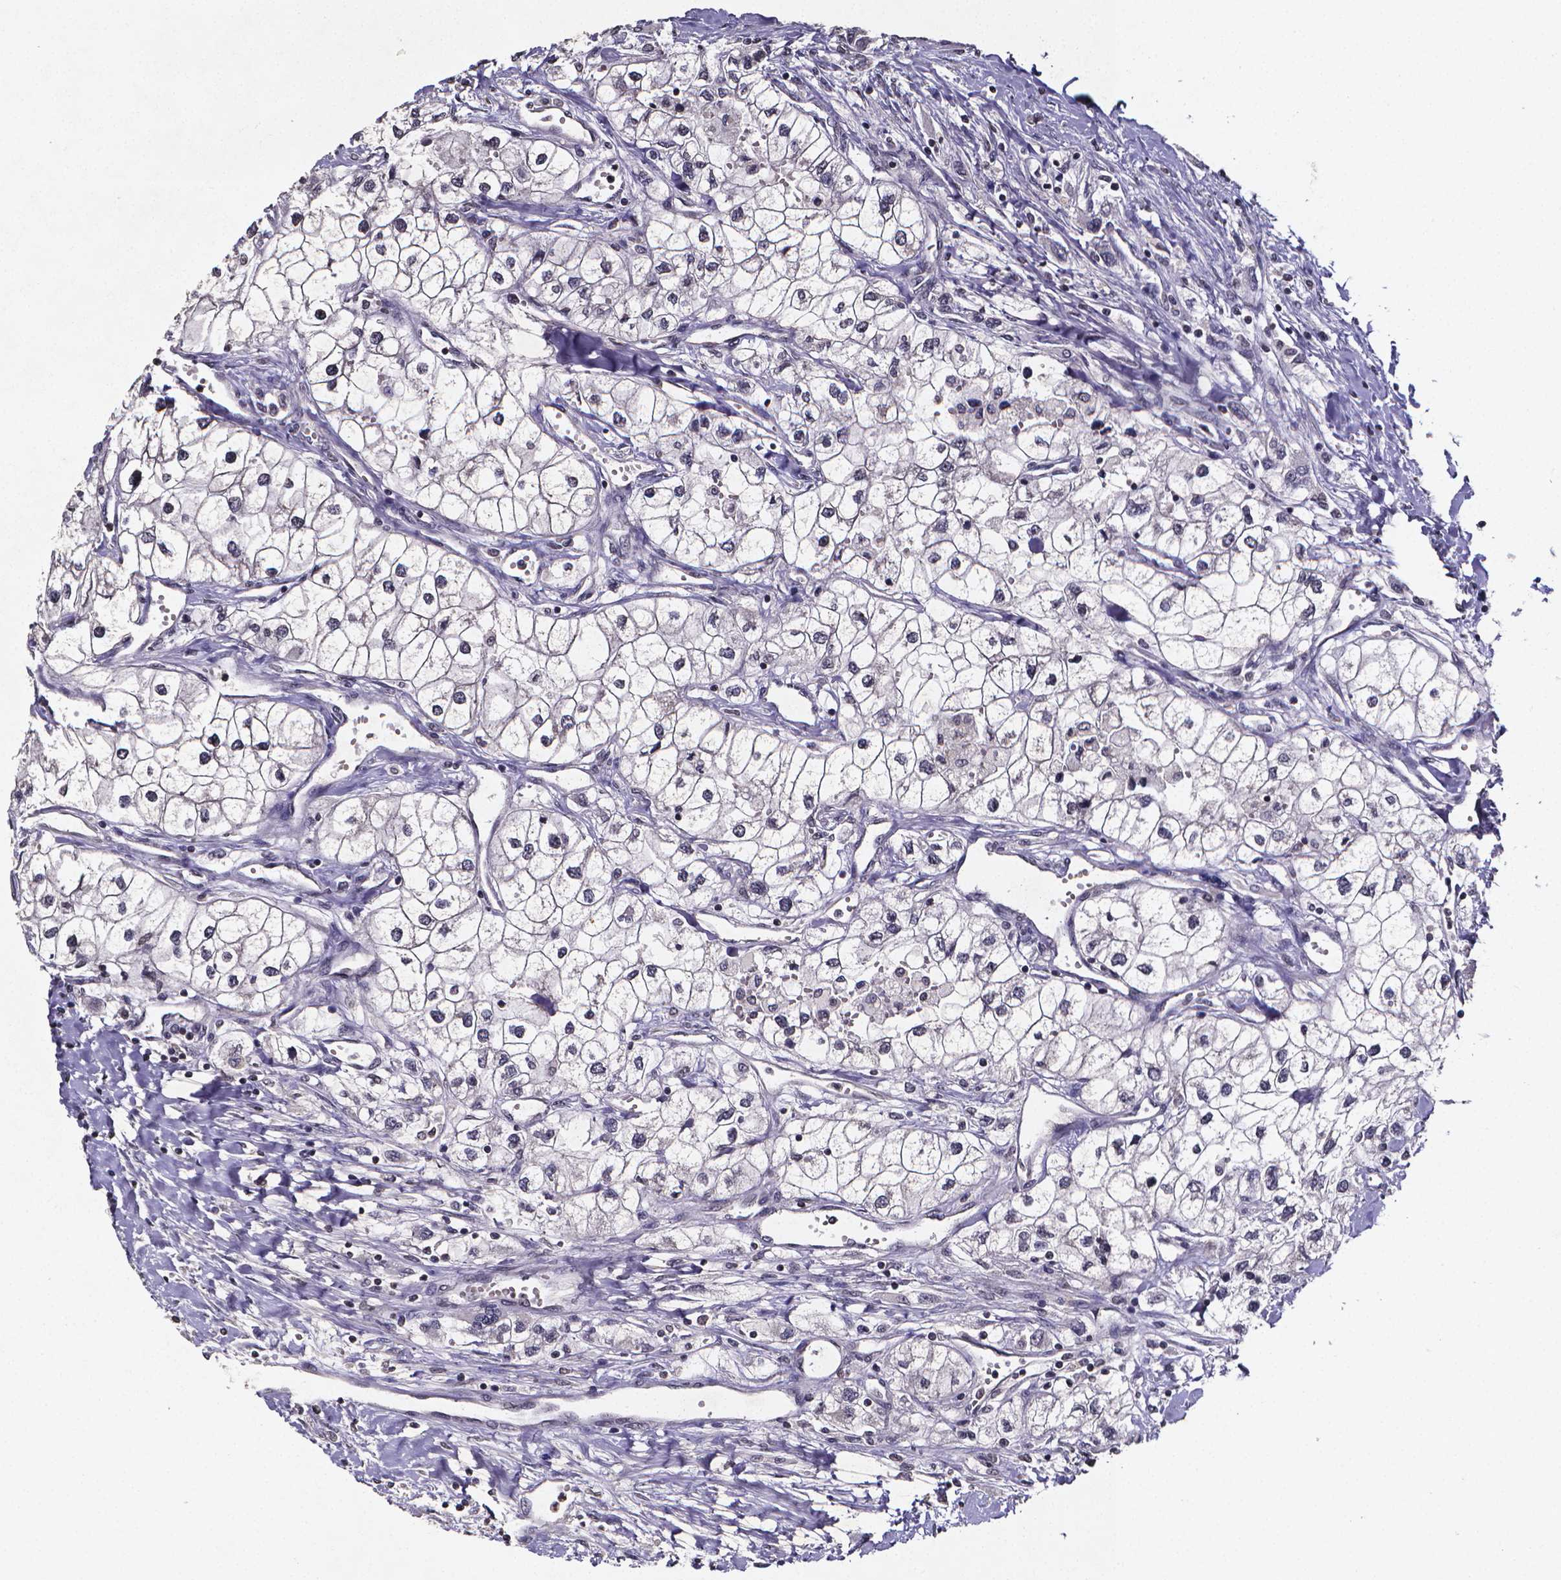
{"staining": {"intensity": "negative", "quantity": "none", "location": "none"}, "tissue": "renal cancer", "cell_type": "Tumor cells", "image_type": "cancer", "snomed": [{"axis": "morphology", "description": "Adenocarcinoma, NOS"}, {"axis": "topography", "description": "Kidney"}], "caption": "Tumor cells are negative for brown protein staining in renal cancer.", "gene": "TP73", "patient": {"sex": "male", "age": 59}}